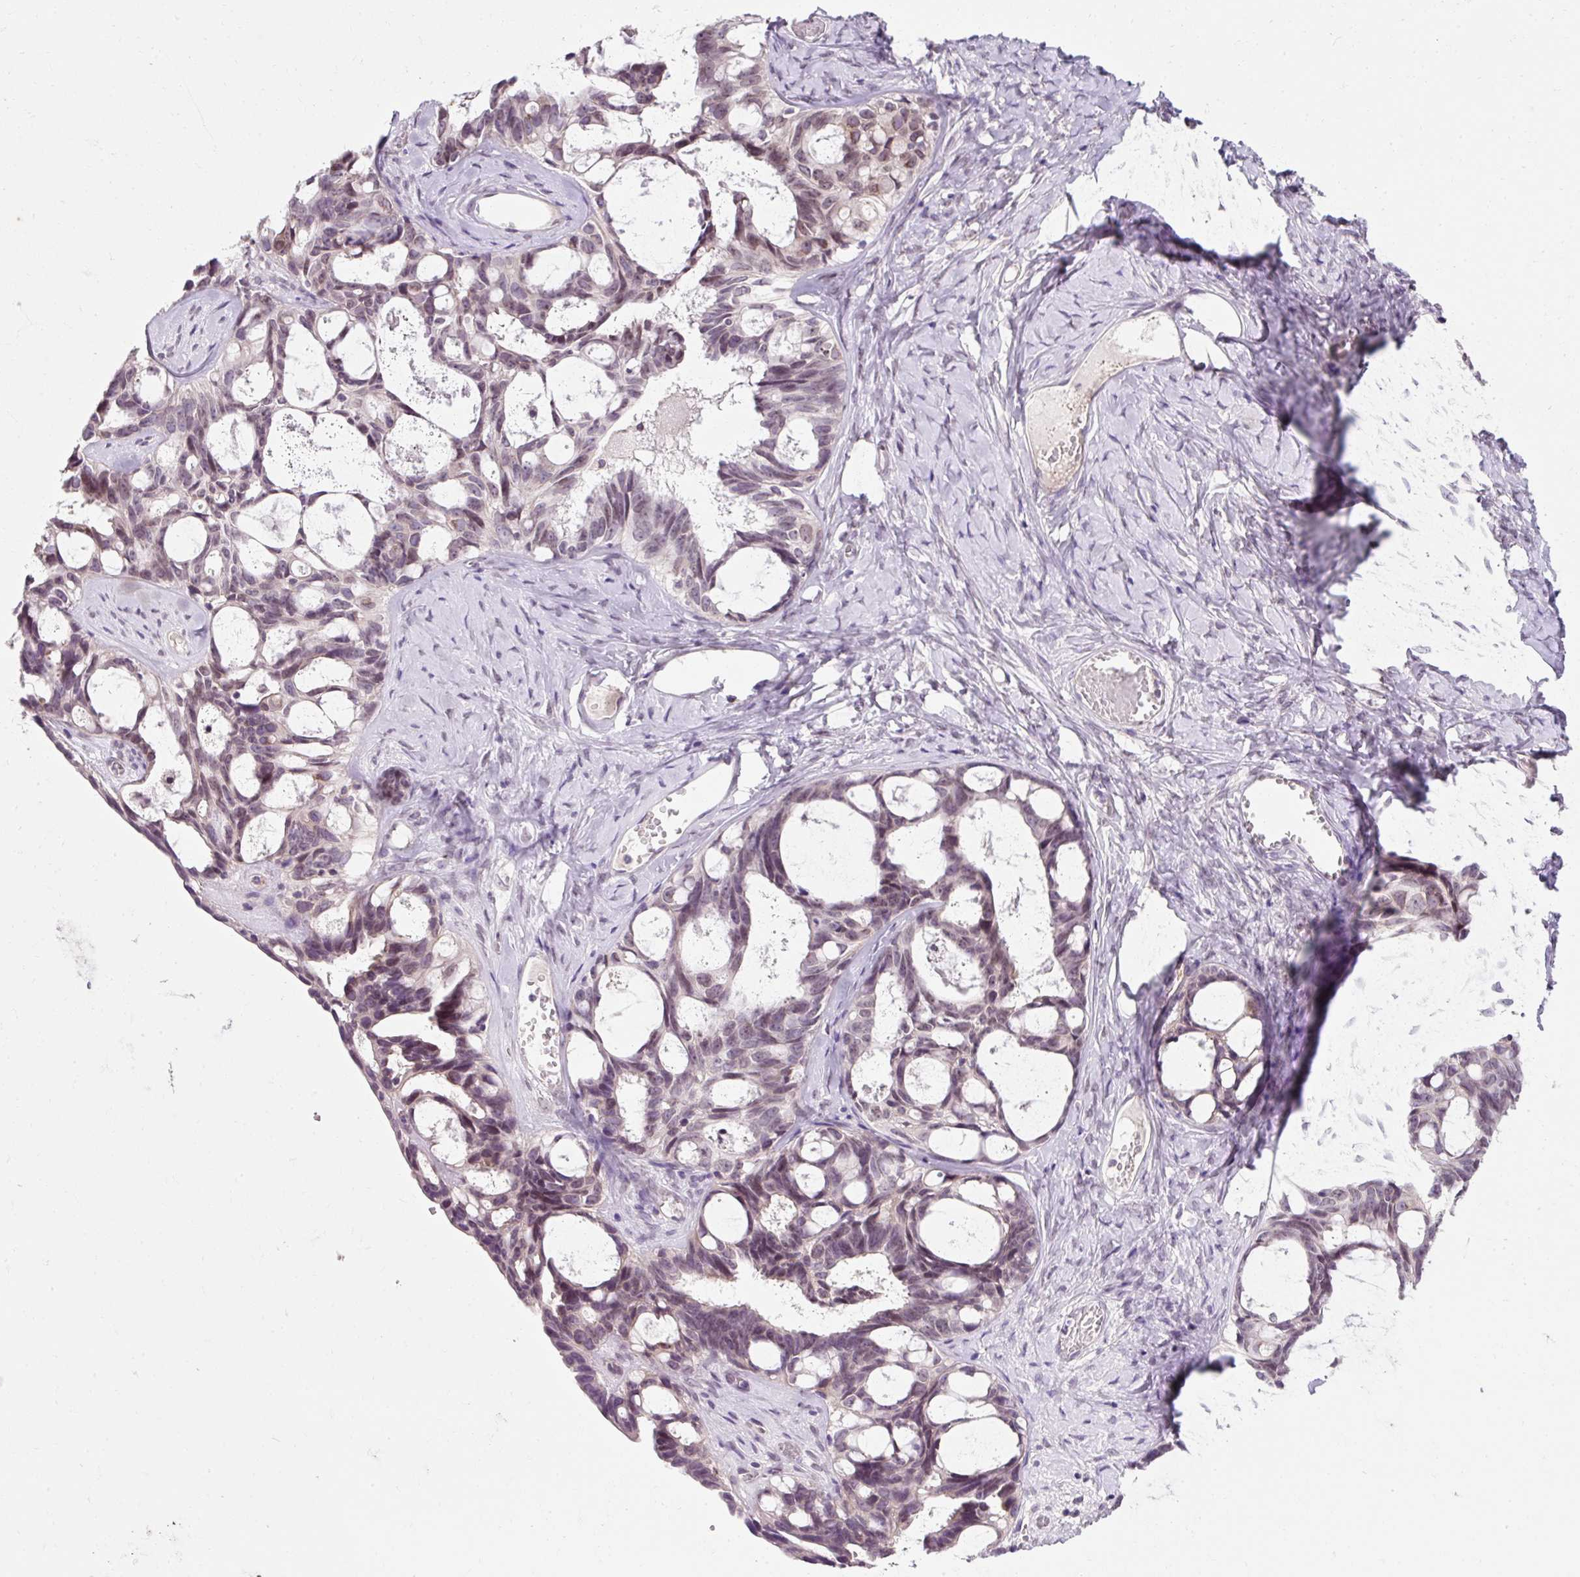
{"staining": {"intensity": "weak", "quantity": "25%-75%", "location": "cytoplasmic/membranous,nuclear"}, "tissue": "ovarian cancer", "cell_type": "Tumor cells", "image_type": "cancer", "snomed": [{"axis": "morphology", "description": "Cystadenocarcinoma, serous, NOS"}, {"axis": "topography", "description": "Ovary"}], "caption": "Immunohistochemical staining of ovarian serous cystadenocarcinoma shows low levels of weak cytoplasmic/membranous and nuclear positivity in about 25%-75% of tumor cells.", "gene": "ZNF610", "patient": {"sex": "female", "age": 69}}